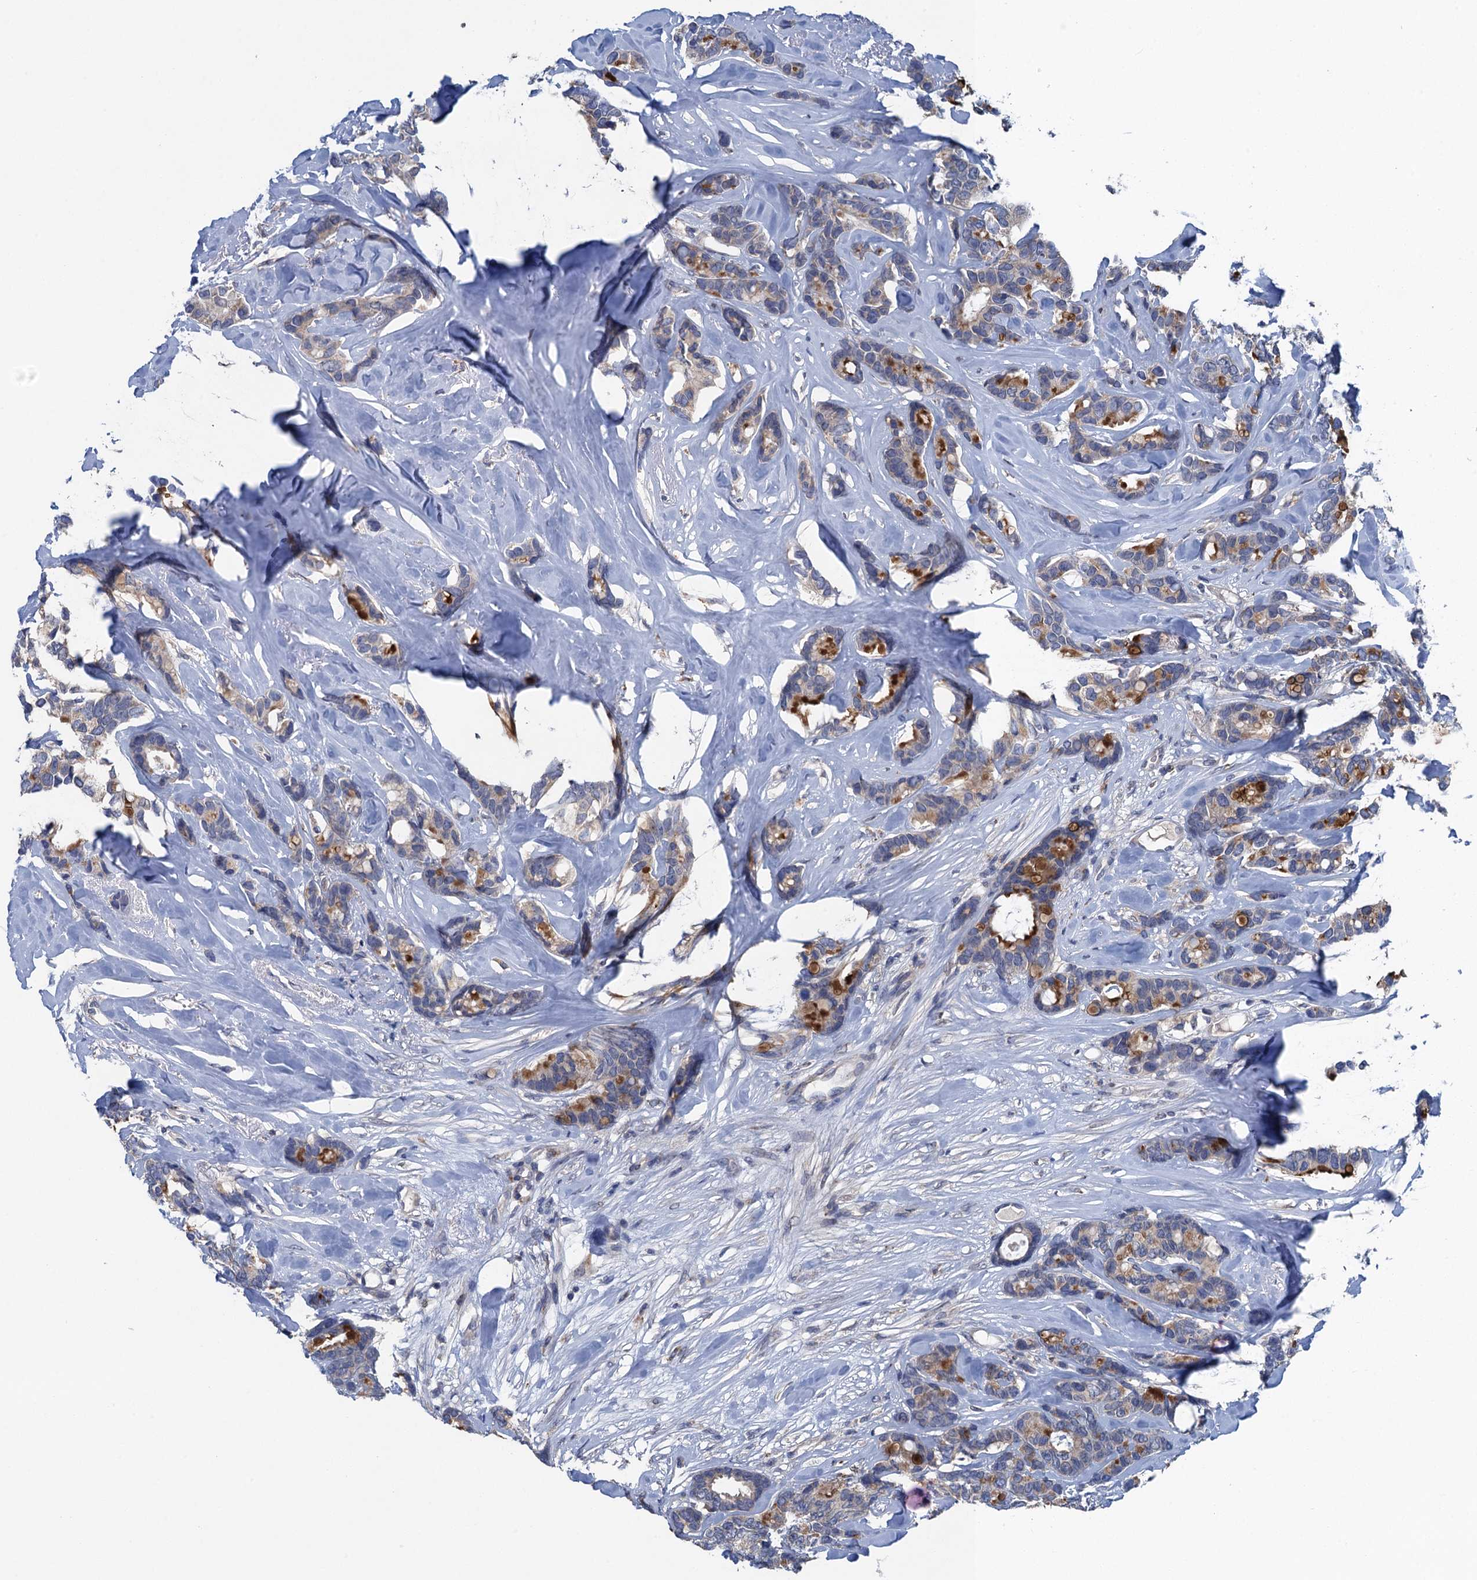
{"staining": {"intensity": "moderate", "quantity": "<25%", "location": "cytoplasmic/membranous"}, "tissue": "breast cancer", "cell_type": "Tumor cells", "image_type": "cancer", "snomed": [{"axis": "morphology", "description": "Duct carcinoma"}, {"axis": "topography", "description": "Breast"}], "caption": "Immunohistochemical staining of breast invasive ductal carcinoma shows low levels of moderate cytoplasmic/membranous expression in about <25% of tumor cells.", "gene": "CTU2", "patient": {"sex": "female", "age": 87}}